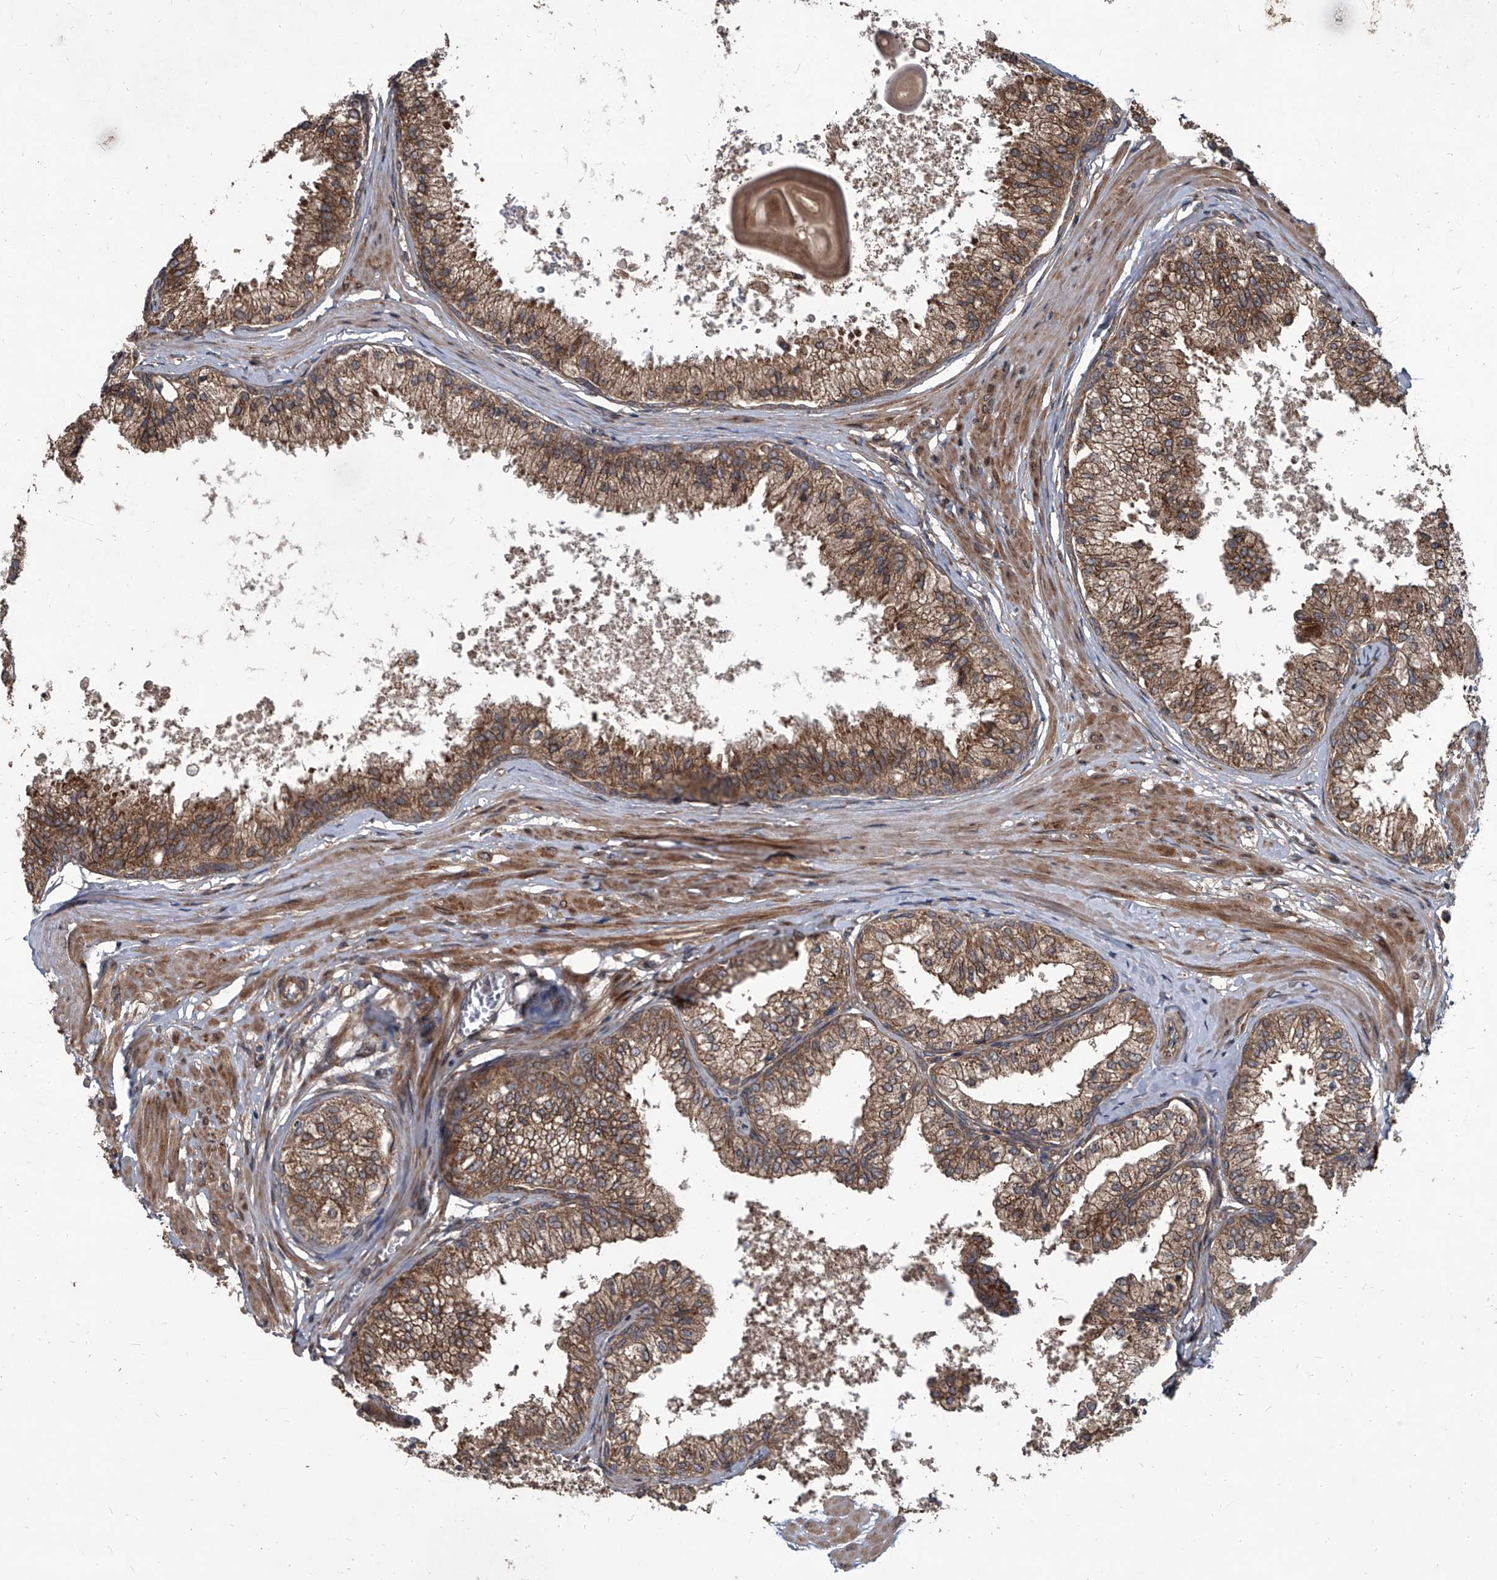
{"staining": {"intensity": "moderate", "quantity": ">75%", "location": "cytoplasmic/membranous"}, "tissue": "prostate", "cell_type": "Glandular cells", "image_type": "normal", "snomed": [{"axis": "morphology", "description": "Normal tissue, NOS"}, {"axis": "topography", "description": "Prostate"}], "caption": "Prostate stained with immunohistochemistry exhibits moderate cytoplasmic/membranous positivity in about >75% of glandular cells. The staining is performed using DAB brown chromogen to label protein expression. The nuclei are counter-stained blue using hematoxylin.", "gene": "EVA1C", "patient": {"sex": "male", "age": 48}}